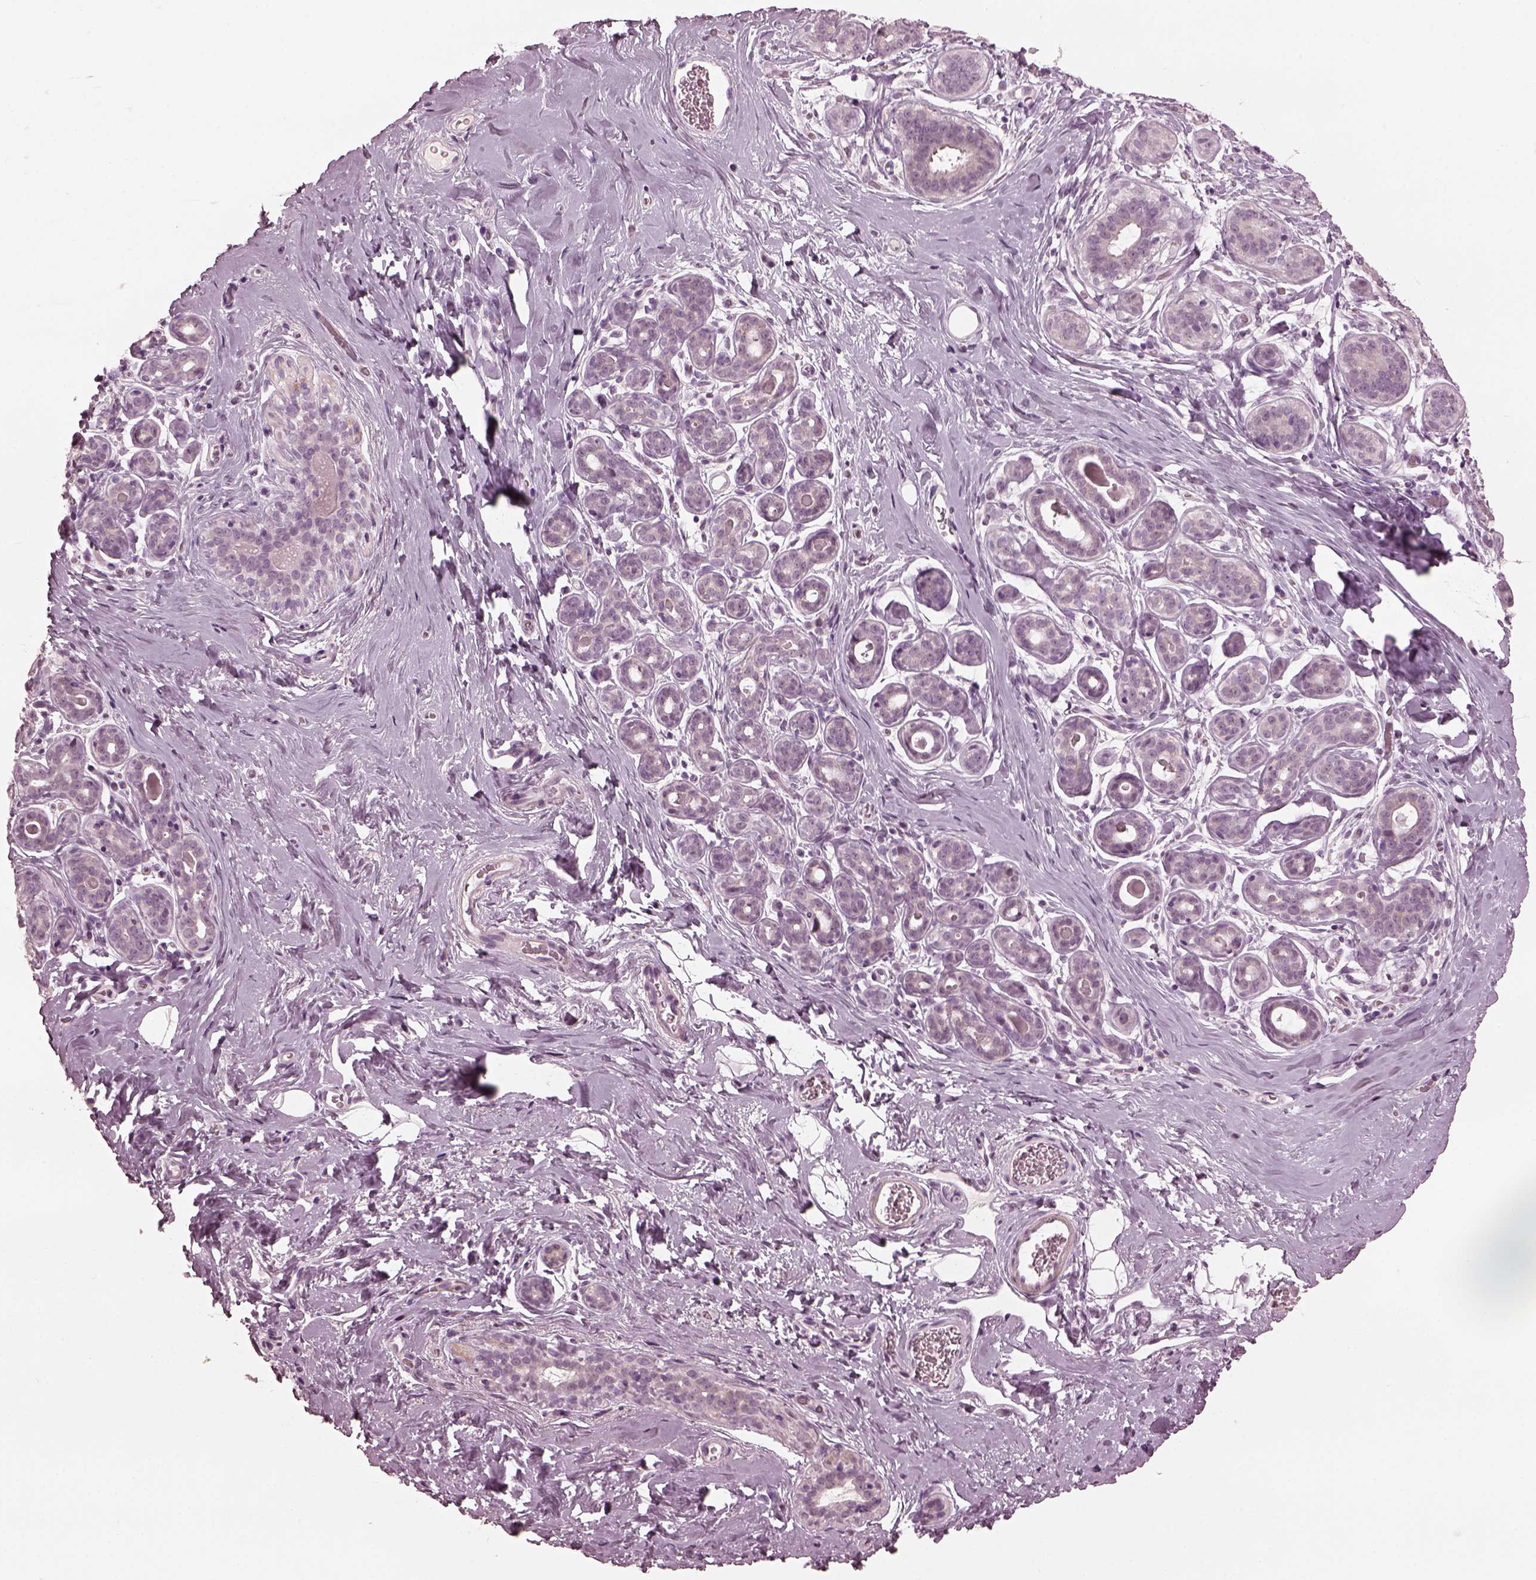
{"staining": {"intensity": "negative", "quantity": "none", "location": "none"}, "tissue": "breast", "cell_type": "Adipocytes", "image_type": "normal", "snomed": [{"axis": "morphology", "description": "Normal tissue, NOS"}, {"axis": "topography", "description": "Skin"}, {"axis": "topography", "description": "Breast"}], "caption": "Immunohistochemistry (IHC) of unremarkable breast shows no positivity in adipocytes.", "gene": "CCDC170", "patient": {"sex": "female", "age": 43}}